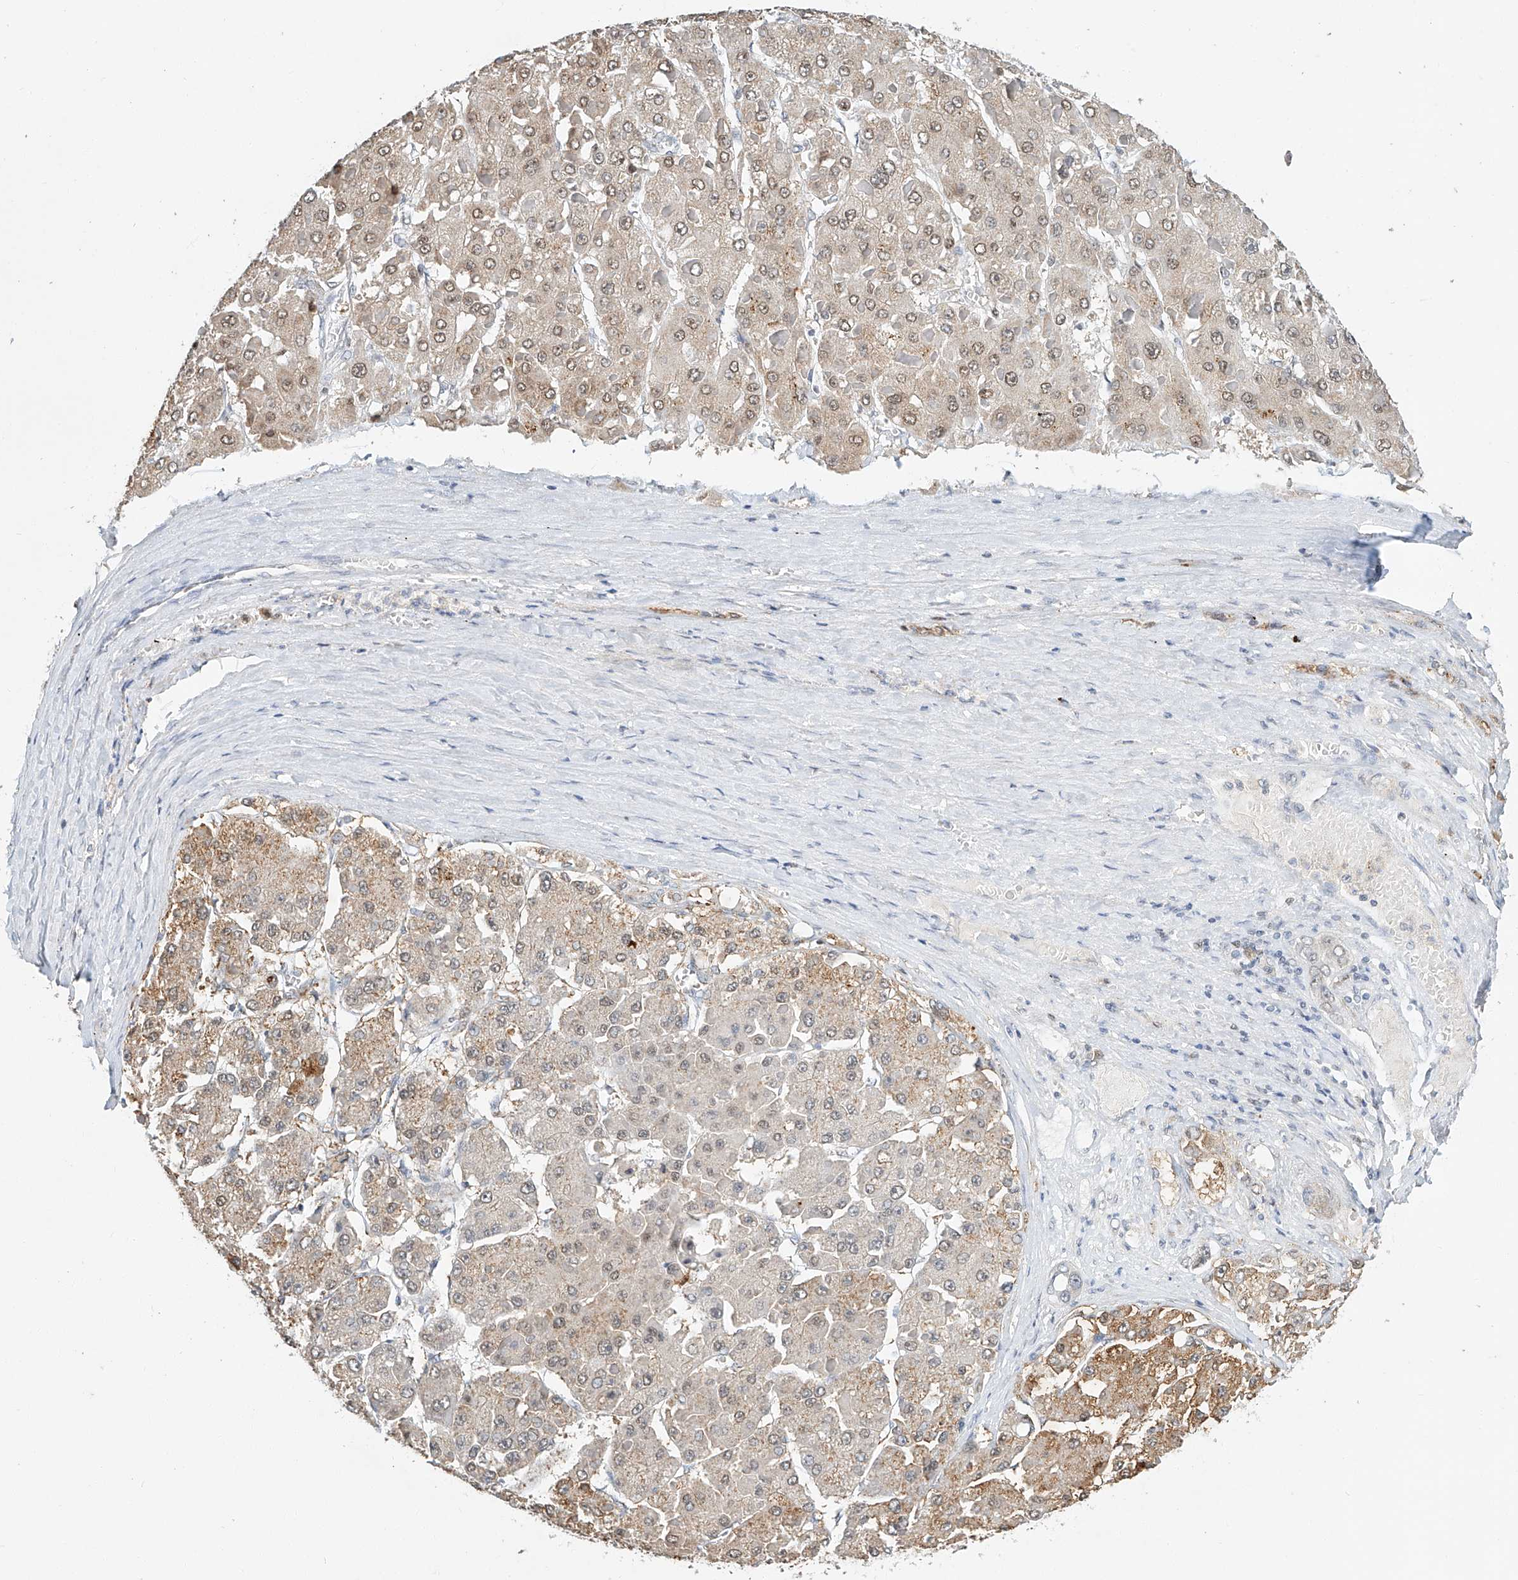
{"staining": {"intensity": "weak", "quantity": ">75%", "location": "cytoplasmic/membranous"}, "tissue": "liver cancer", "cell_type": "Tumor cells", "image_type": "cancer", "snomed": [{"axis": "morphology", "description": "Carcinoma, Hepatocellular, NOS"}, {"axis": "topography", "description": "Liver"}], "caption": "Liver cancer (hepatocellular carcinoma) stained with a protein marker displays weak staining in tumor cells.", "gene": "CTDP1", "patient": {"sex": "female", "age": 73}}